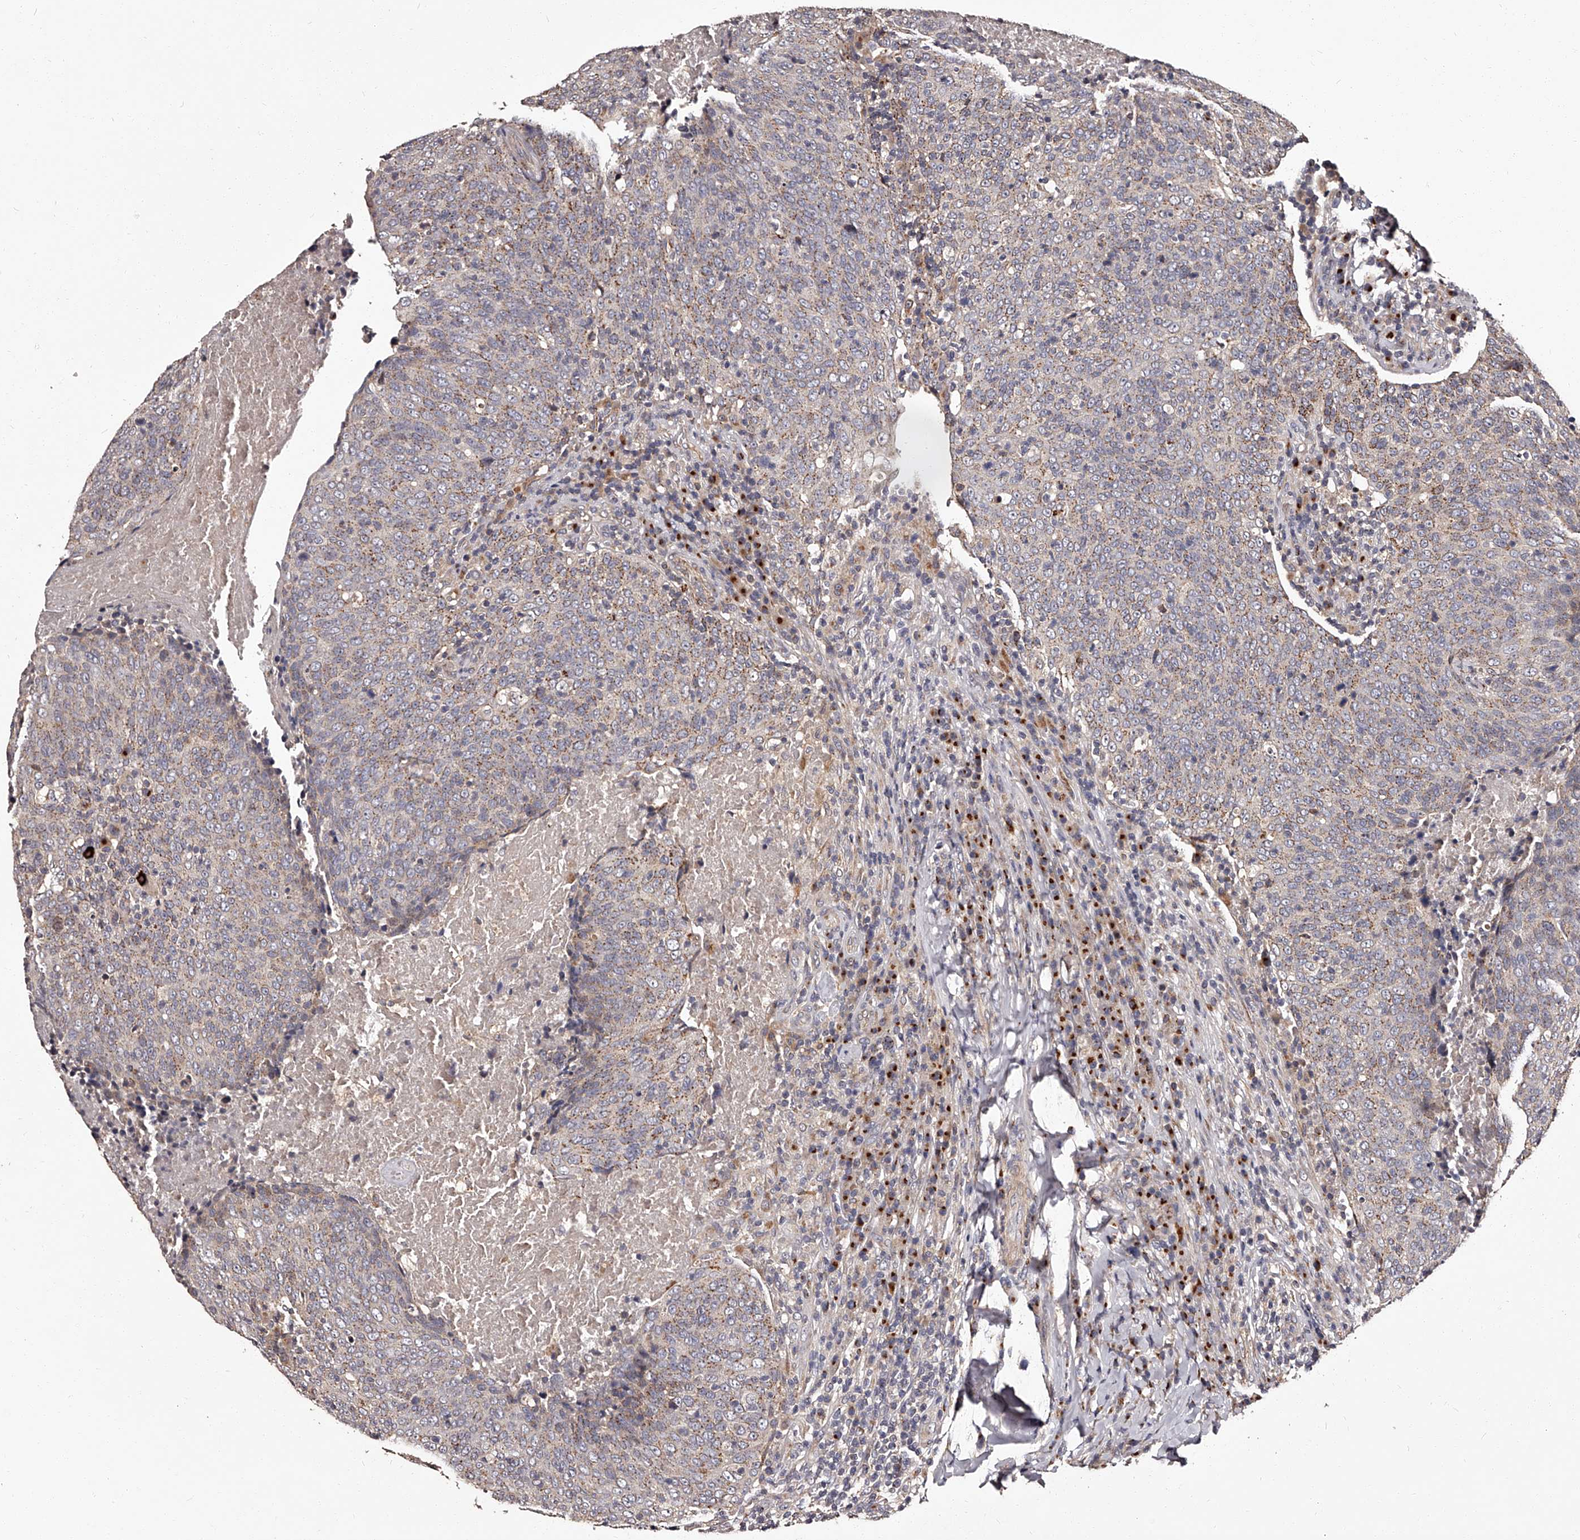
{"staining": {"intensity": "weak", "quantity": ">75%", "location": "cytoplasmic/membranous"}, "tissue": "head and neck cancer", "cell_type": "Tumor cells", "image_type": "cancer", "snomed": [{"axis": "morphology", "description": "Squamous cell carcinoma, NOS"}, {"axis": "morphology", "description": "Squamous cell carcinoma, metastatic, NOS"}, {"axis": "topography", "description": "Lymph node"}, {"axis": "topography", "description": "Head-Neck"}], "caption": "Tumor cells demonstrate low levels of weak cytoplasmic/membranous staining in about >75% of cells in human metastatic squamous cell carcinoma (head and neck).", "gene": "RSC1A1", "patient": {"sex": "male", "age": 62}}